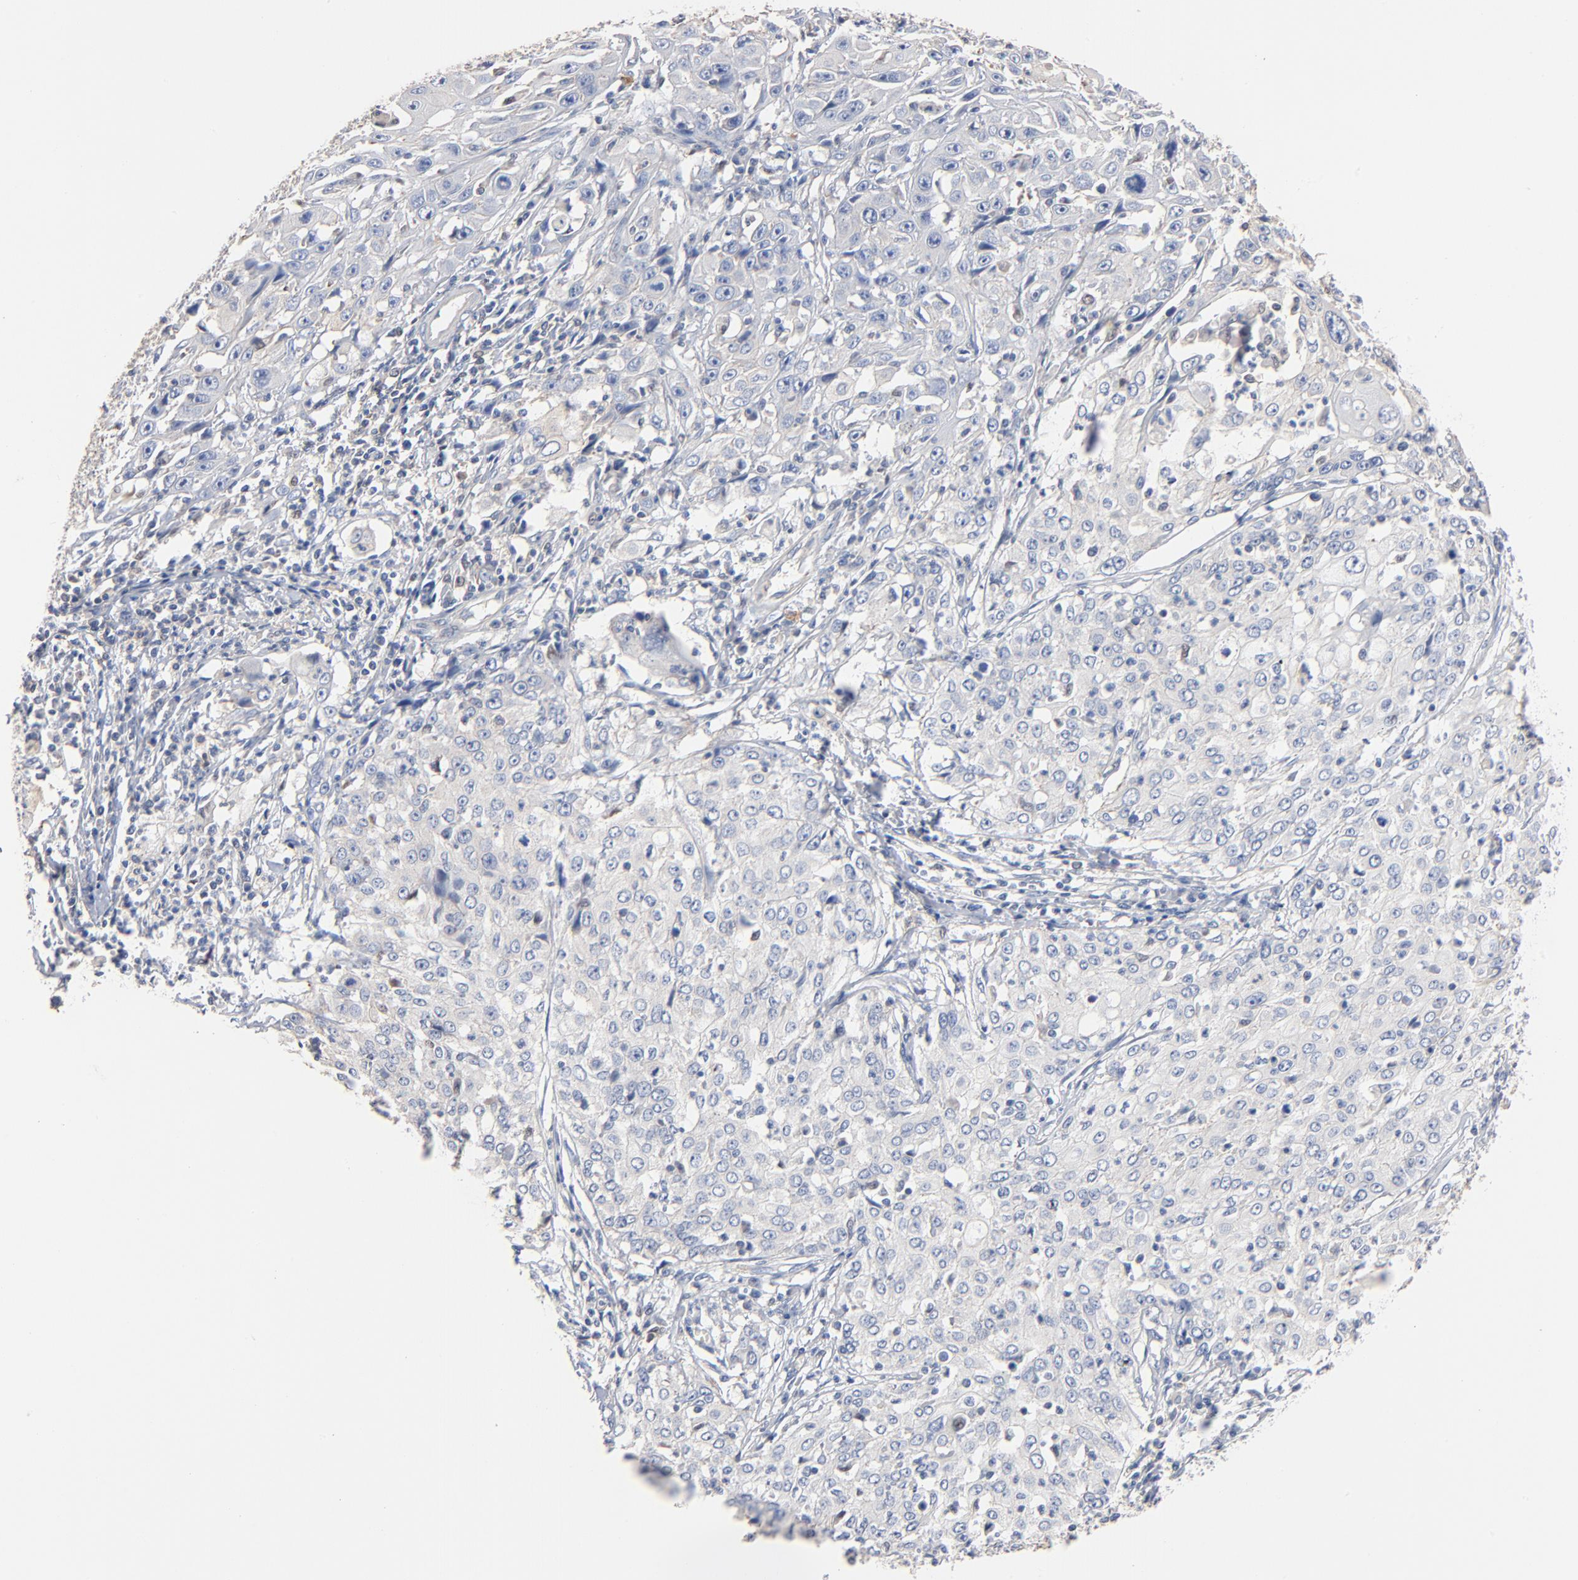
{"staining": {"intensity": "negative", "quantity": "none", "location": "none"}, "tissue": "cervical cancer", "cell_type": "Tumor cells", "image_type": "cancer", "snomed": [{"axis": "morphology", "description": "Squamous cell carcinoma, NOS"}, {"axis": "topography", "description": "Cervix"}], "caption": "There is no significant staining in tumor cells of cervical cancer.", "gene": "ARHGEF6", "patient": {"sex": "female", "age": 39}}